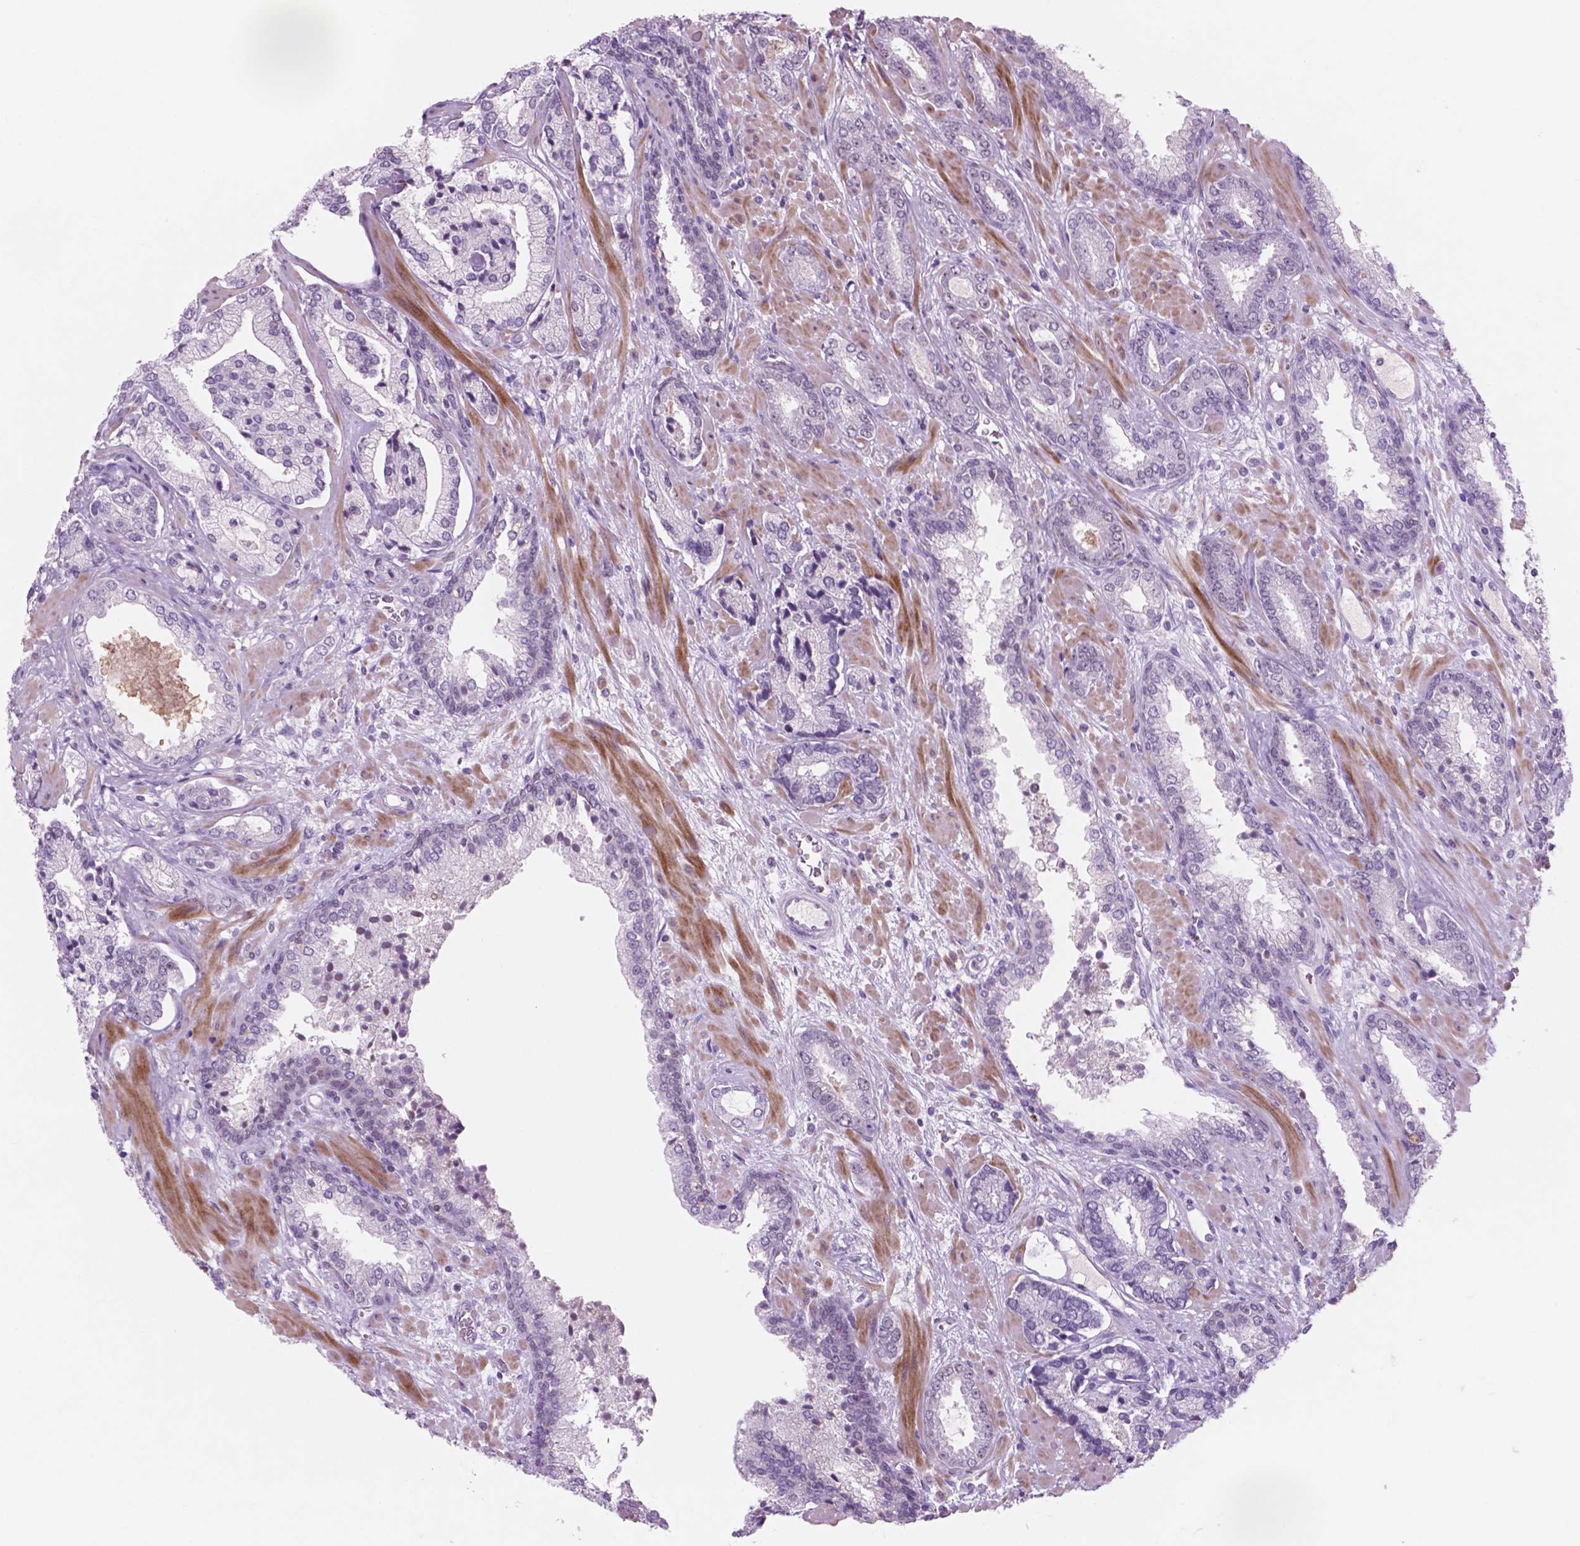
{"staining": {"intensity": "weak", "quantity": "<25%", "location": "nuclear"}, "tissue": "prostate cancer", "cell_type": "Tumor cells", "image_type": "cancer", "snomed": [{"axis": "morphology", "description": "Adenocarcinoma, Low grade"}, {"axis": "topography", "description": "Prostate"}], "caption": "High magnification brightfield microscopy of low-grade adenocarcinoma (prostate) stained with DAB (brown) and counterstained with hematoxylin (blue): tumor cells show no significant positivity. (DAB (3,3'-diaminobenzidine) immunohistochemistry (IHC) visualized using brightfield microscopy, high magnification).", "gene": "CTR9", "patient": {"sex": "male", "age": 61}}